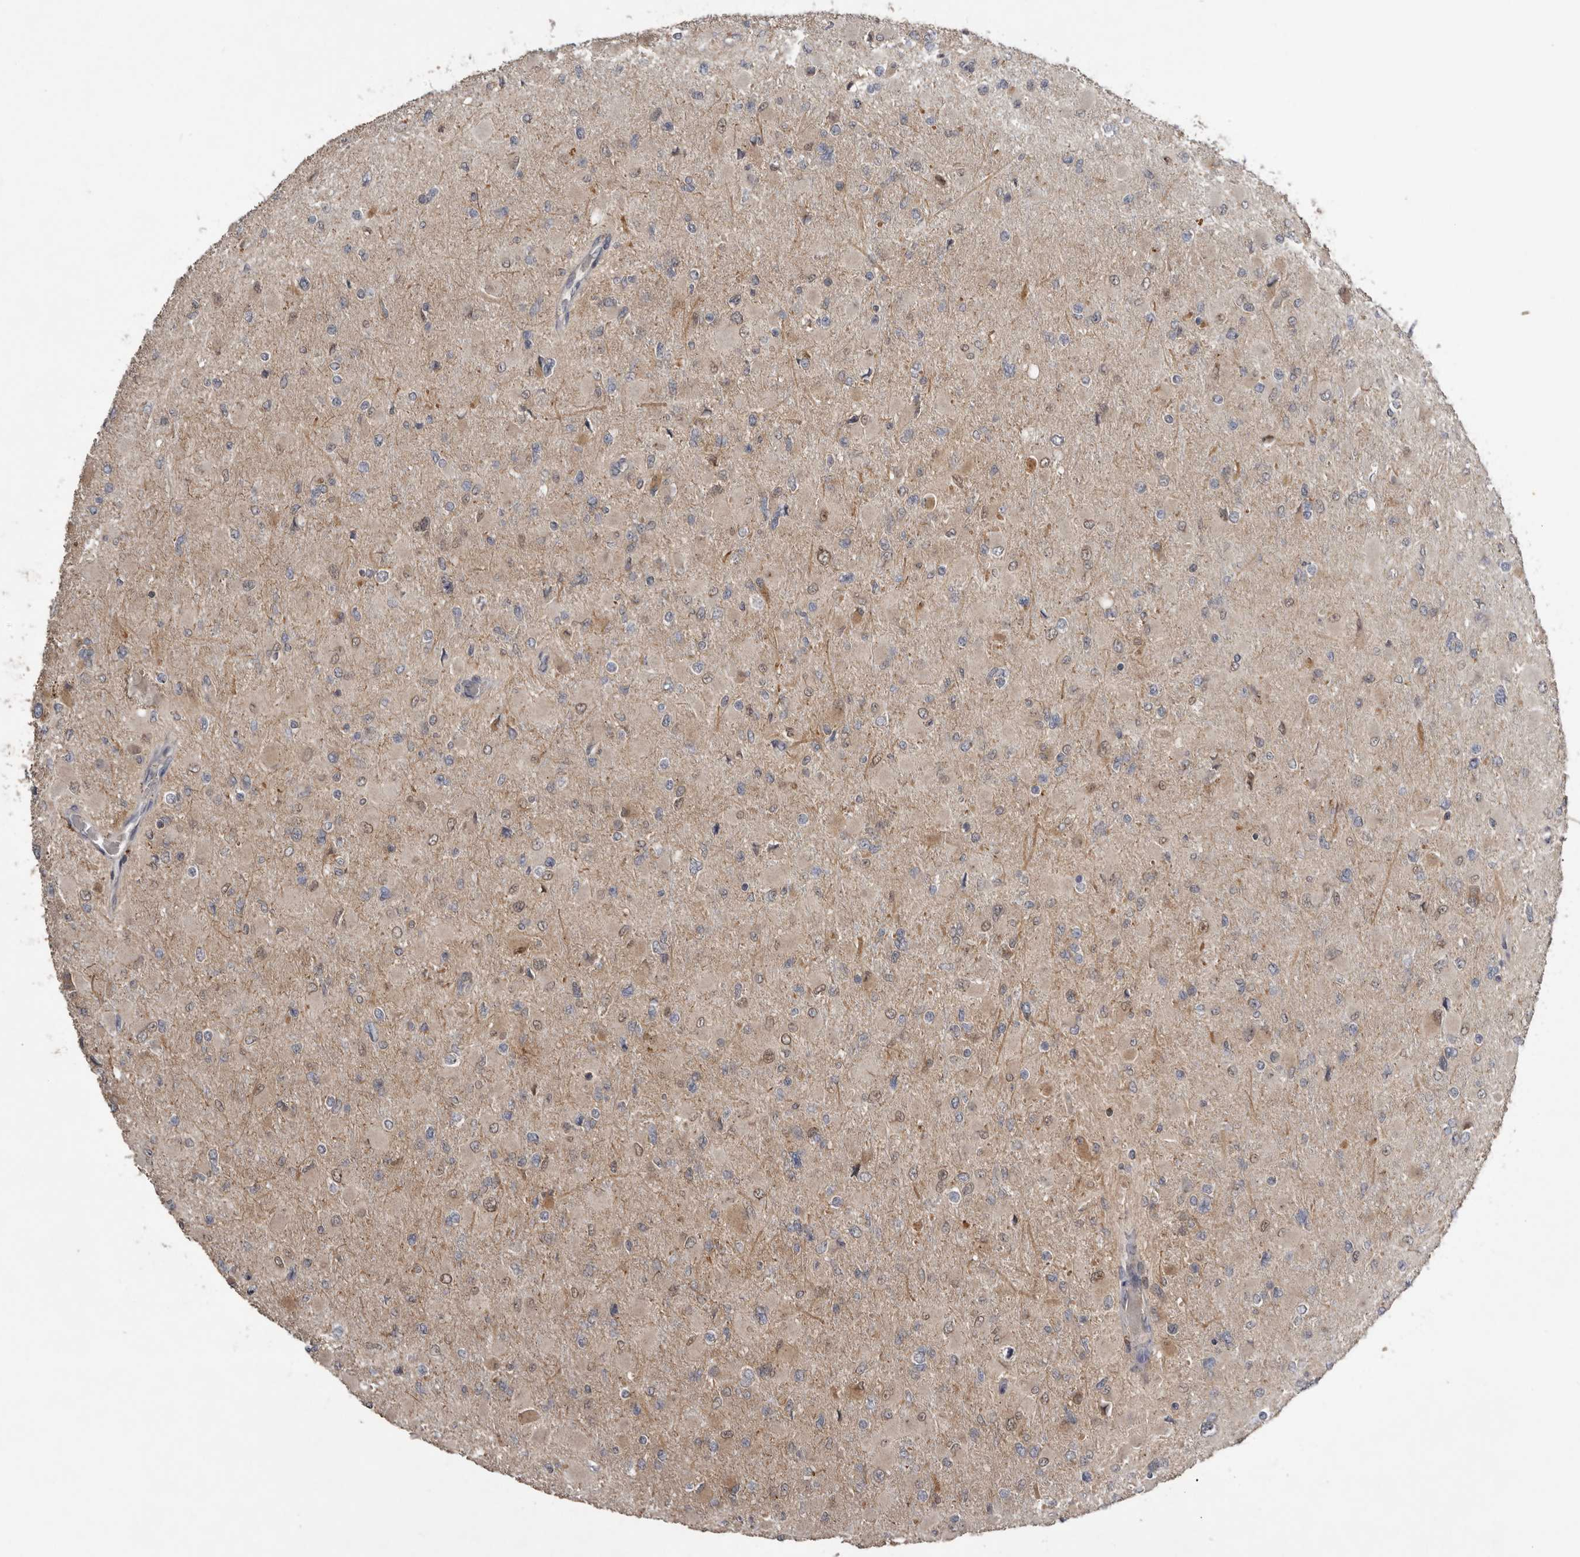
{"staining": {"intensity": "weak", "quantity": "<25%", "location": "cytoplasmic/membranous"}, "tissue": "glioma", "cell_type": "Tumor cells", "image_type": "cancer", "snomed": [{"axis": "morphology", "description": "Glioma, malignant, High grade"}, {"axis": "topography", "description": "Cerebral cortex"}], "caption": "Immunohistochemistry of human glioma reveals no staining in tumor cells.", "gene": "NMUR1", "patient": {"sex": "female", "age": 36}}